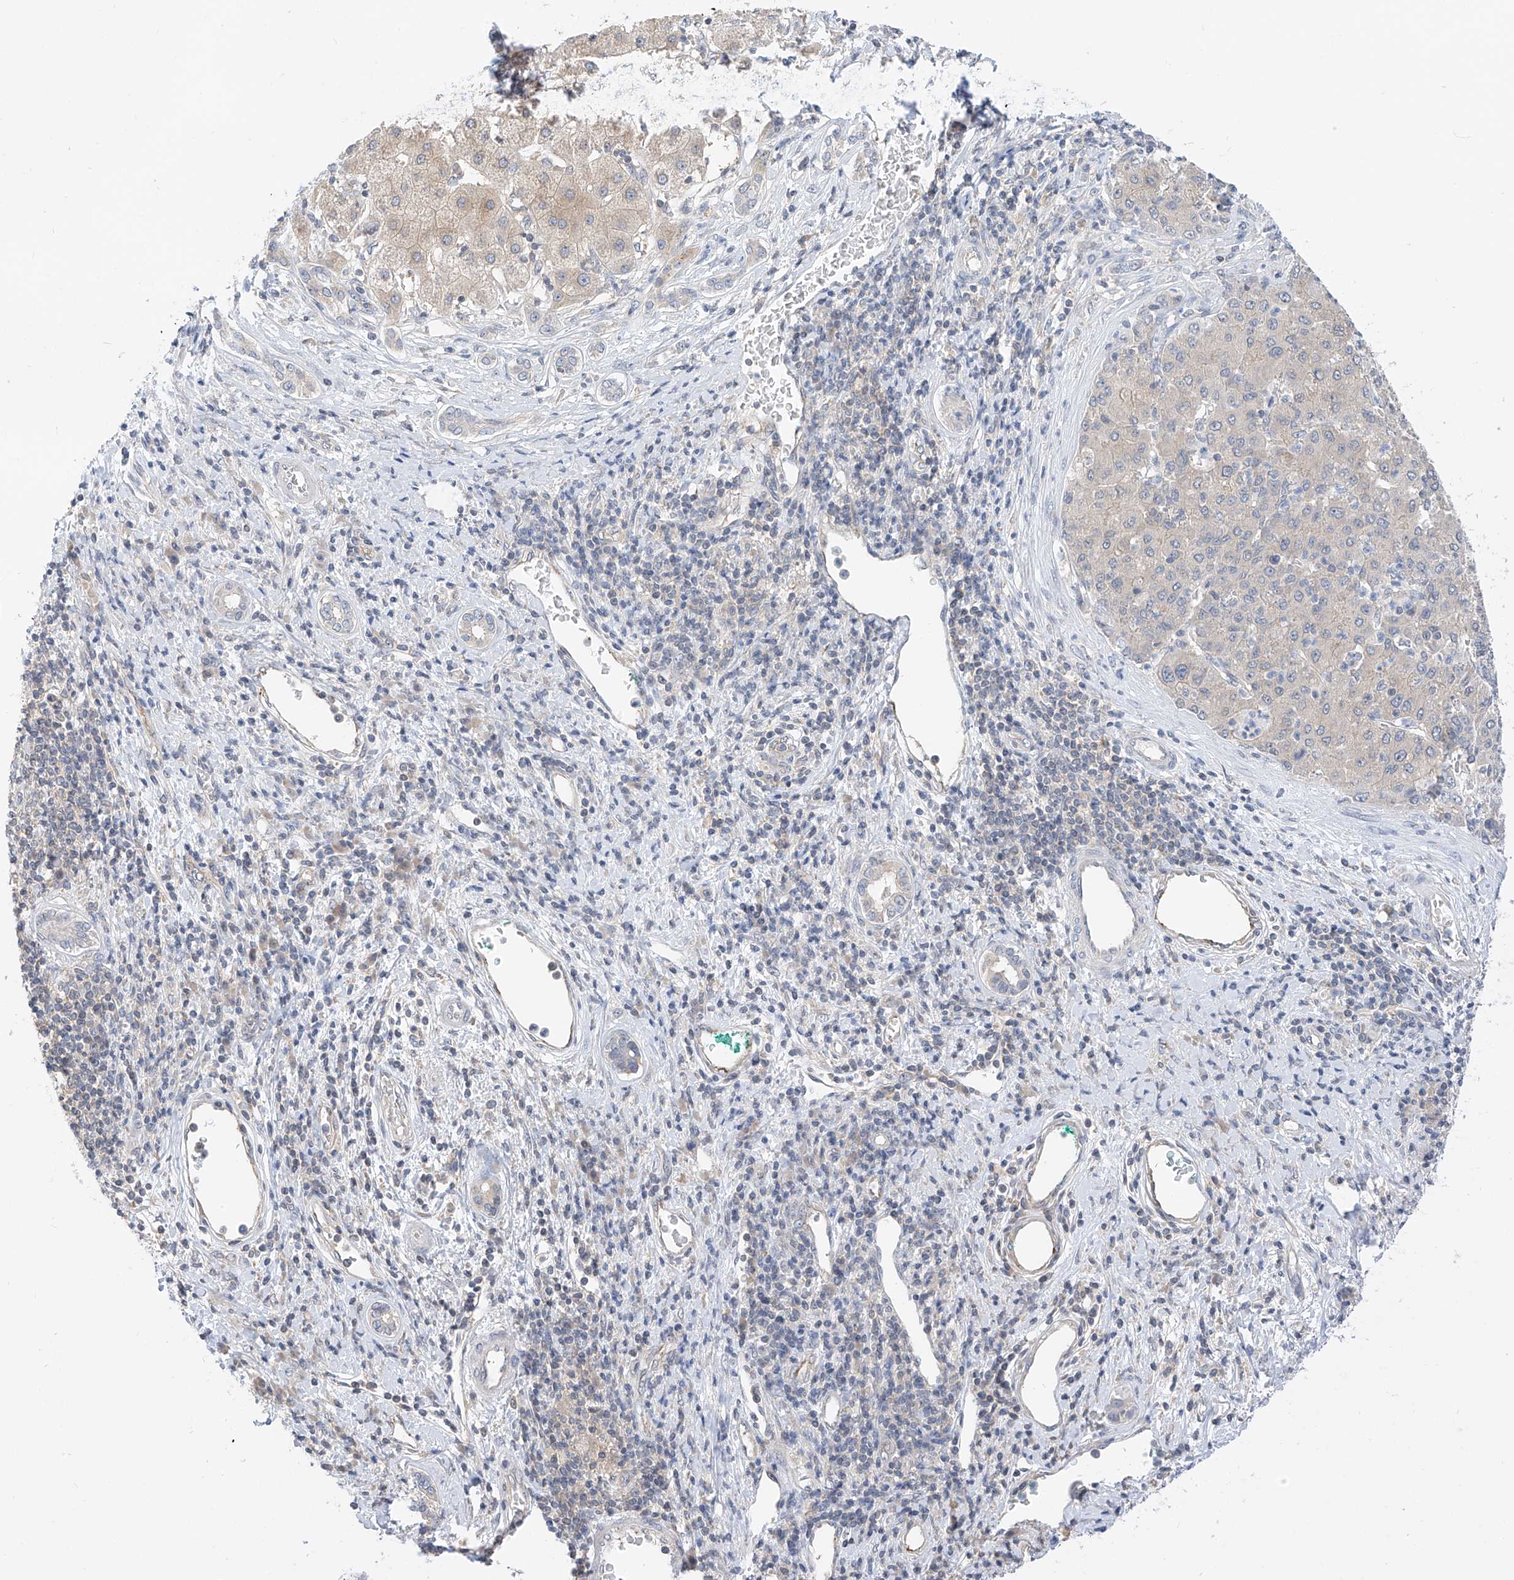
{"staining": {"intensity": "weak", "quantity": "25%-75%", "location": "cytoplasmic/membranous"}, "tissue": "liver cancer", "cell_type": "Tumor cells", "image_type": "cancer", "snomed": [{"axis": "morphology", "description": "Carcinoma, Hepatocellular, NOS"}, {"axis": "topography", "description": "Liver"}], "caption": "Liver cancer (hepatocellular carcinoma) stained with DAB (3,3'-diaminobenzidine) immunohistochemistry (IHC) displays low levels of weak cytoplasmic/membranous staining in about 25%-75% of tumor cells.", "gene": "PPA2", "patient": {"sex": "male", "age": 65}}